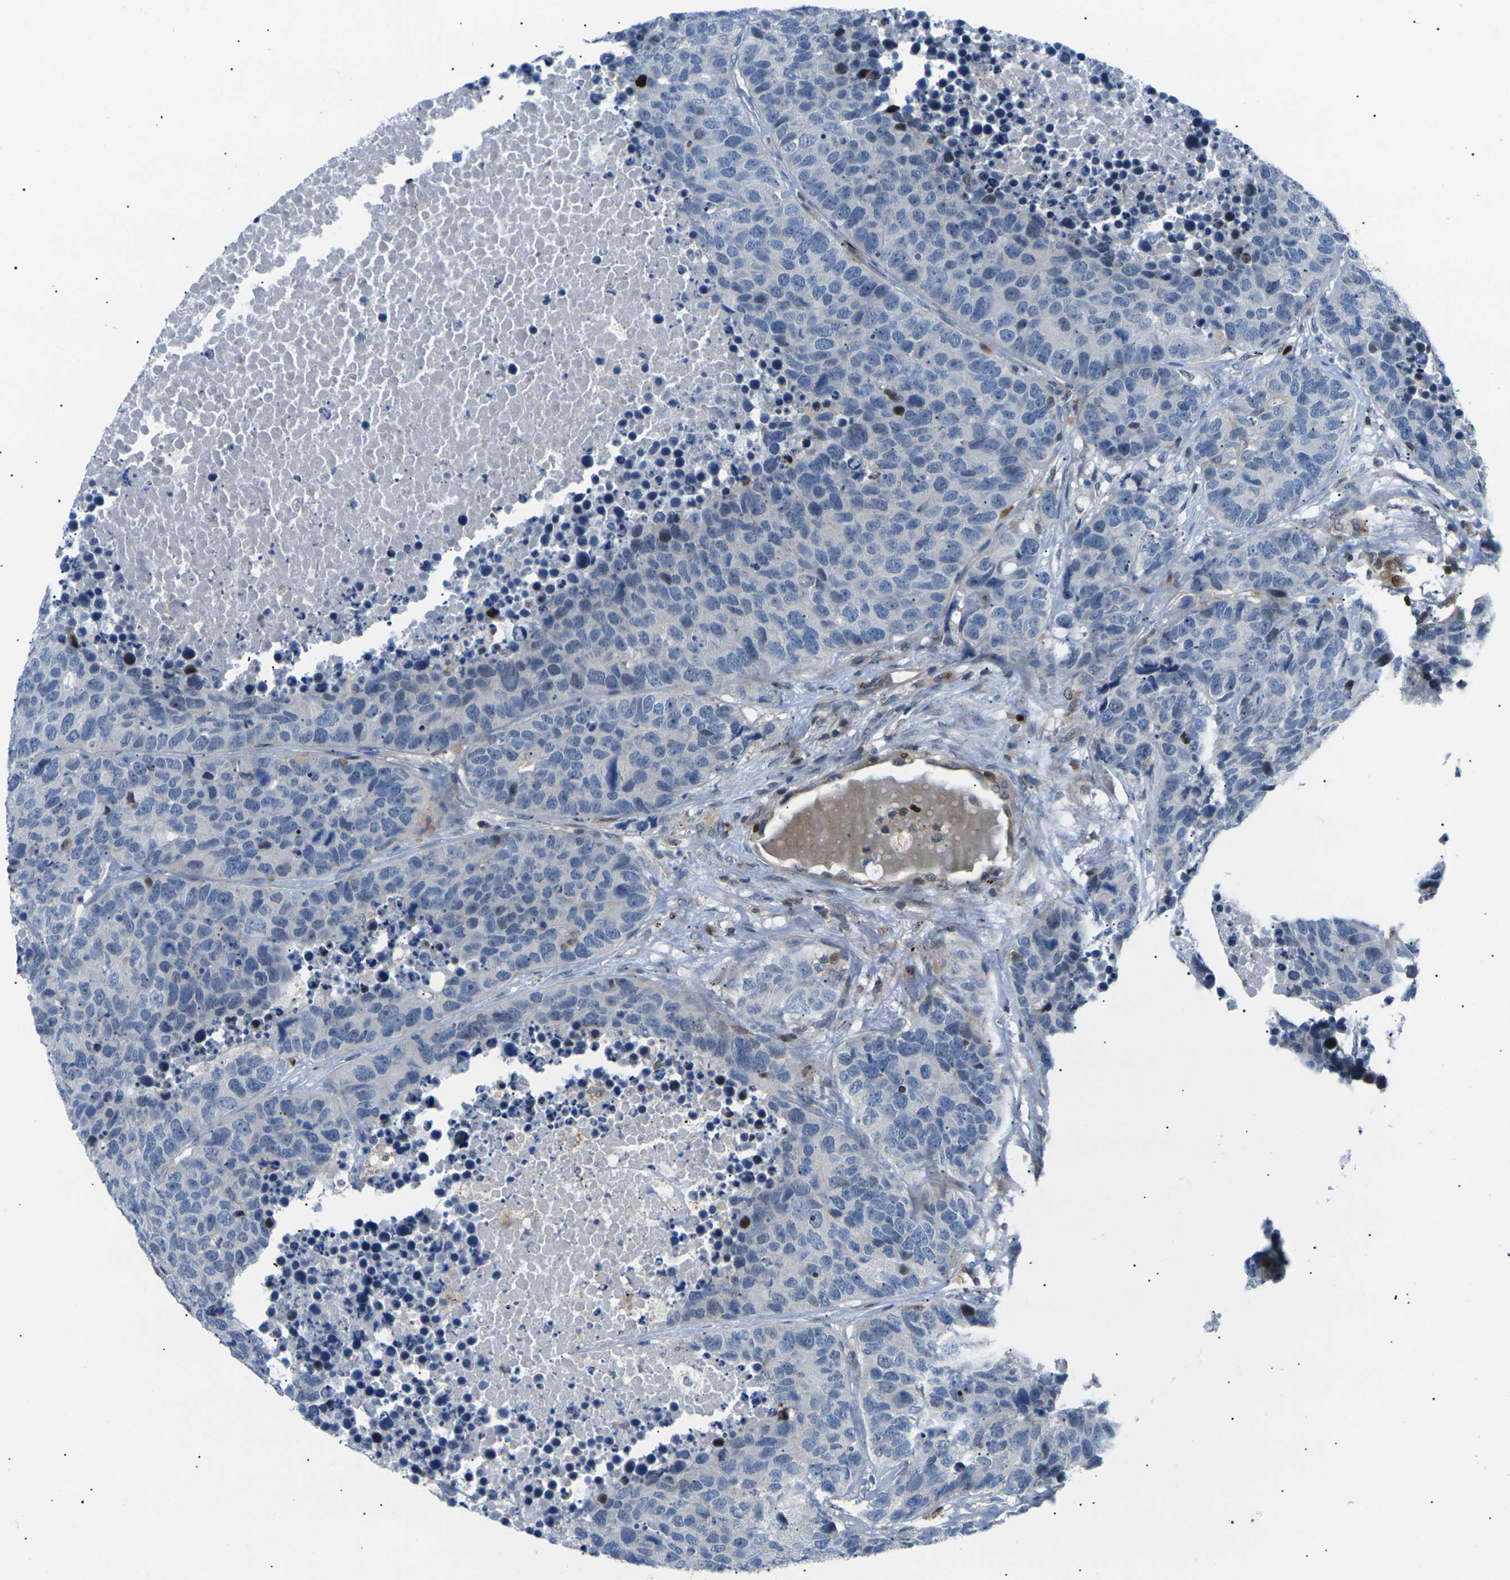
{"staining": {"intensity": "negative", "quantity": "none", "location": "none"}, "tissue": "carcinoid", "cell_type": "Tumor cells", "image_type": "cancer", "snomed": [{"axis": "morphology", "description": "Carcinoid, malignant, NOS"}, {"axis": "topography", "description": "Lung"}], "caption": "Immunohistochemical staining of human carcinoid (malignant) shows no significant staining in tumor cells. (Immunohistochemistry (ihc), brightfield microscopy, high magnification).", "gene": "RPS6KA3", "patient": {"sex": "male", "age": 60}}